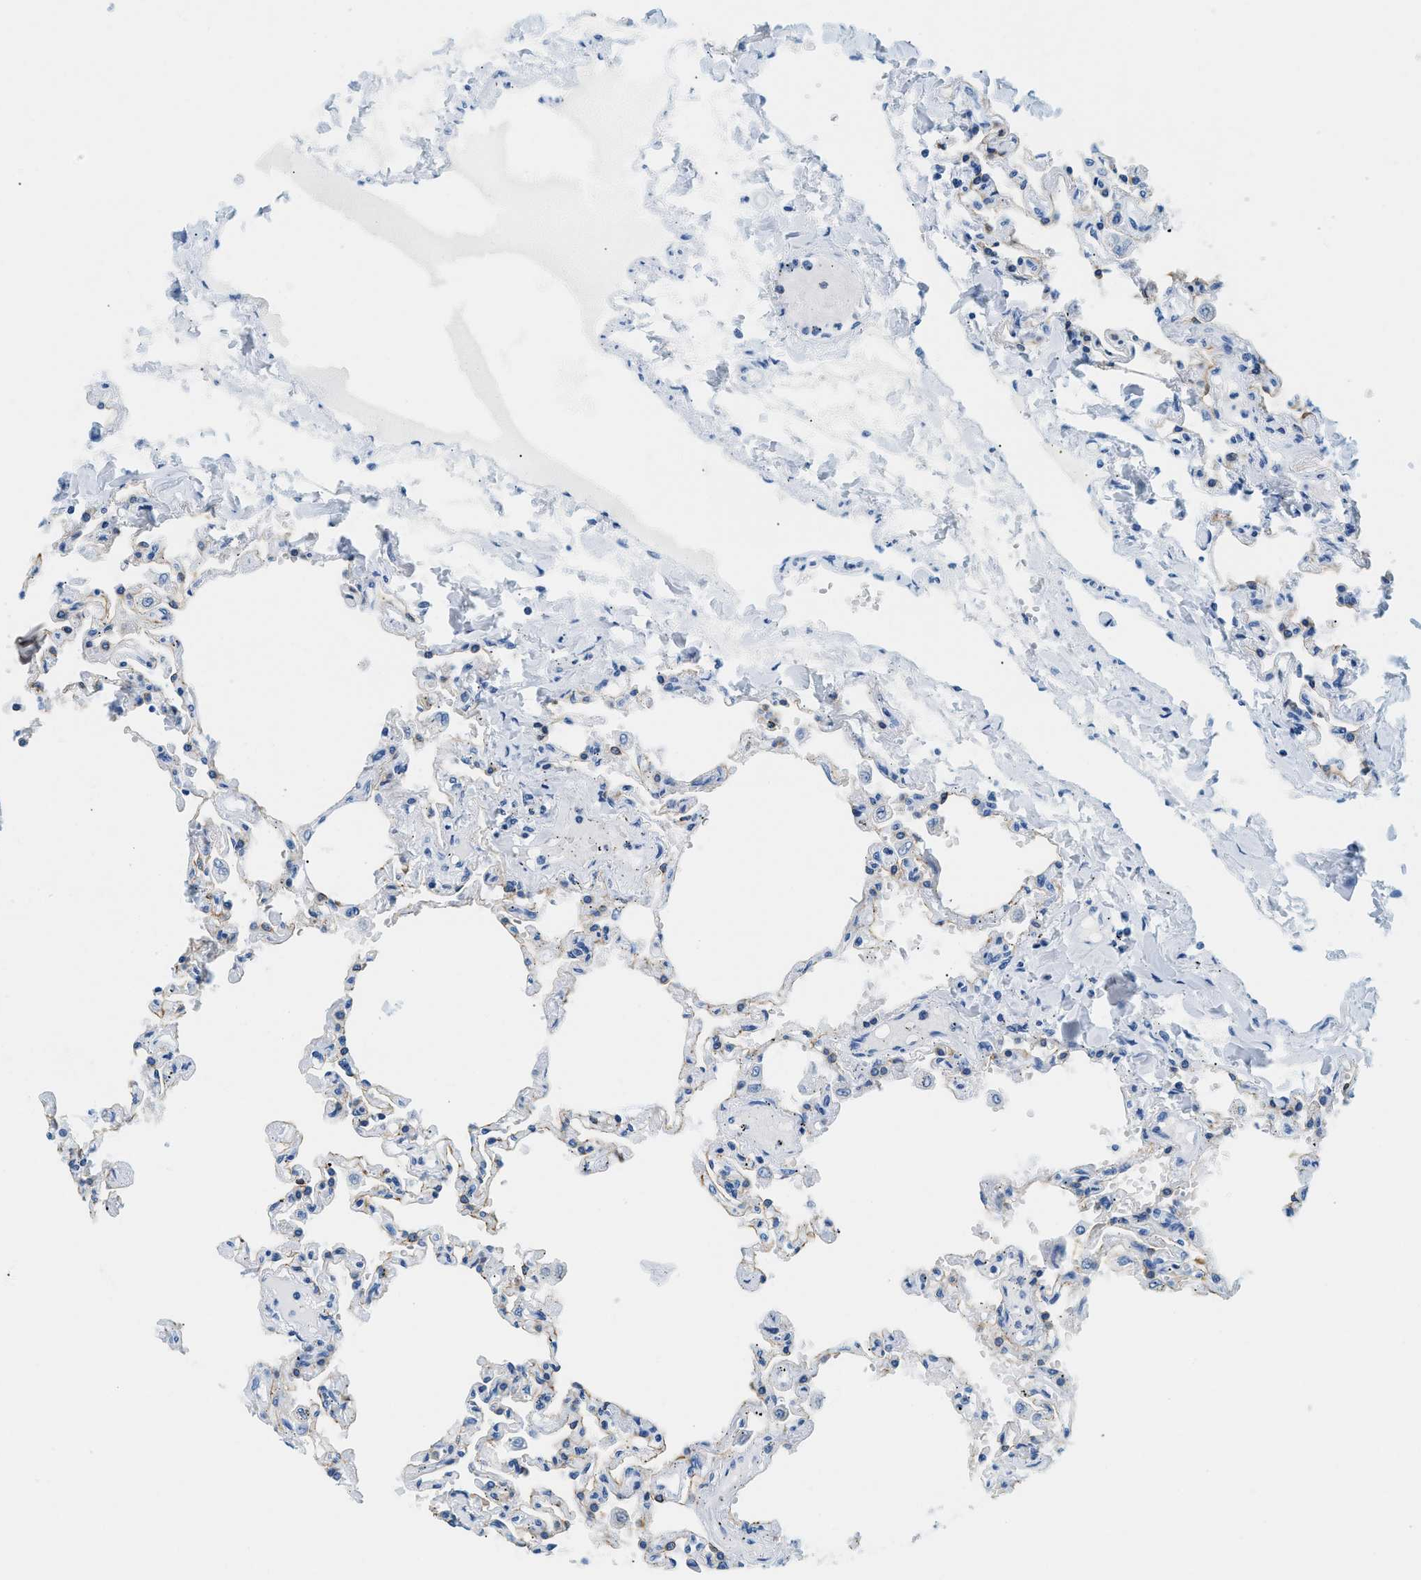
{"staining": {"intensity": "negative", "quantity": "none", "location": "none"}, "tissue": "lung", "cell_type": "Alveolar cells", "image_type": "normal", "snomed": [{"axis": "morphology", "description": "Normal tissue, NOS"}, {"axis": "topography", "description": "Lung"}], "caption": "Immunohistochemistry (IHC) histopathology image of benign lung stained for a protein (brown), which shows no expression in alveolar cells.", "gene": "STXBP2", "patient": {"sex": "male", "age": 21}}